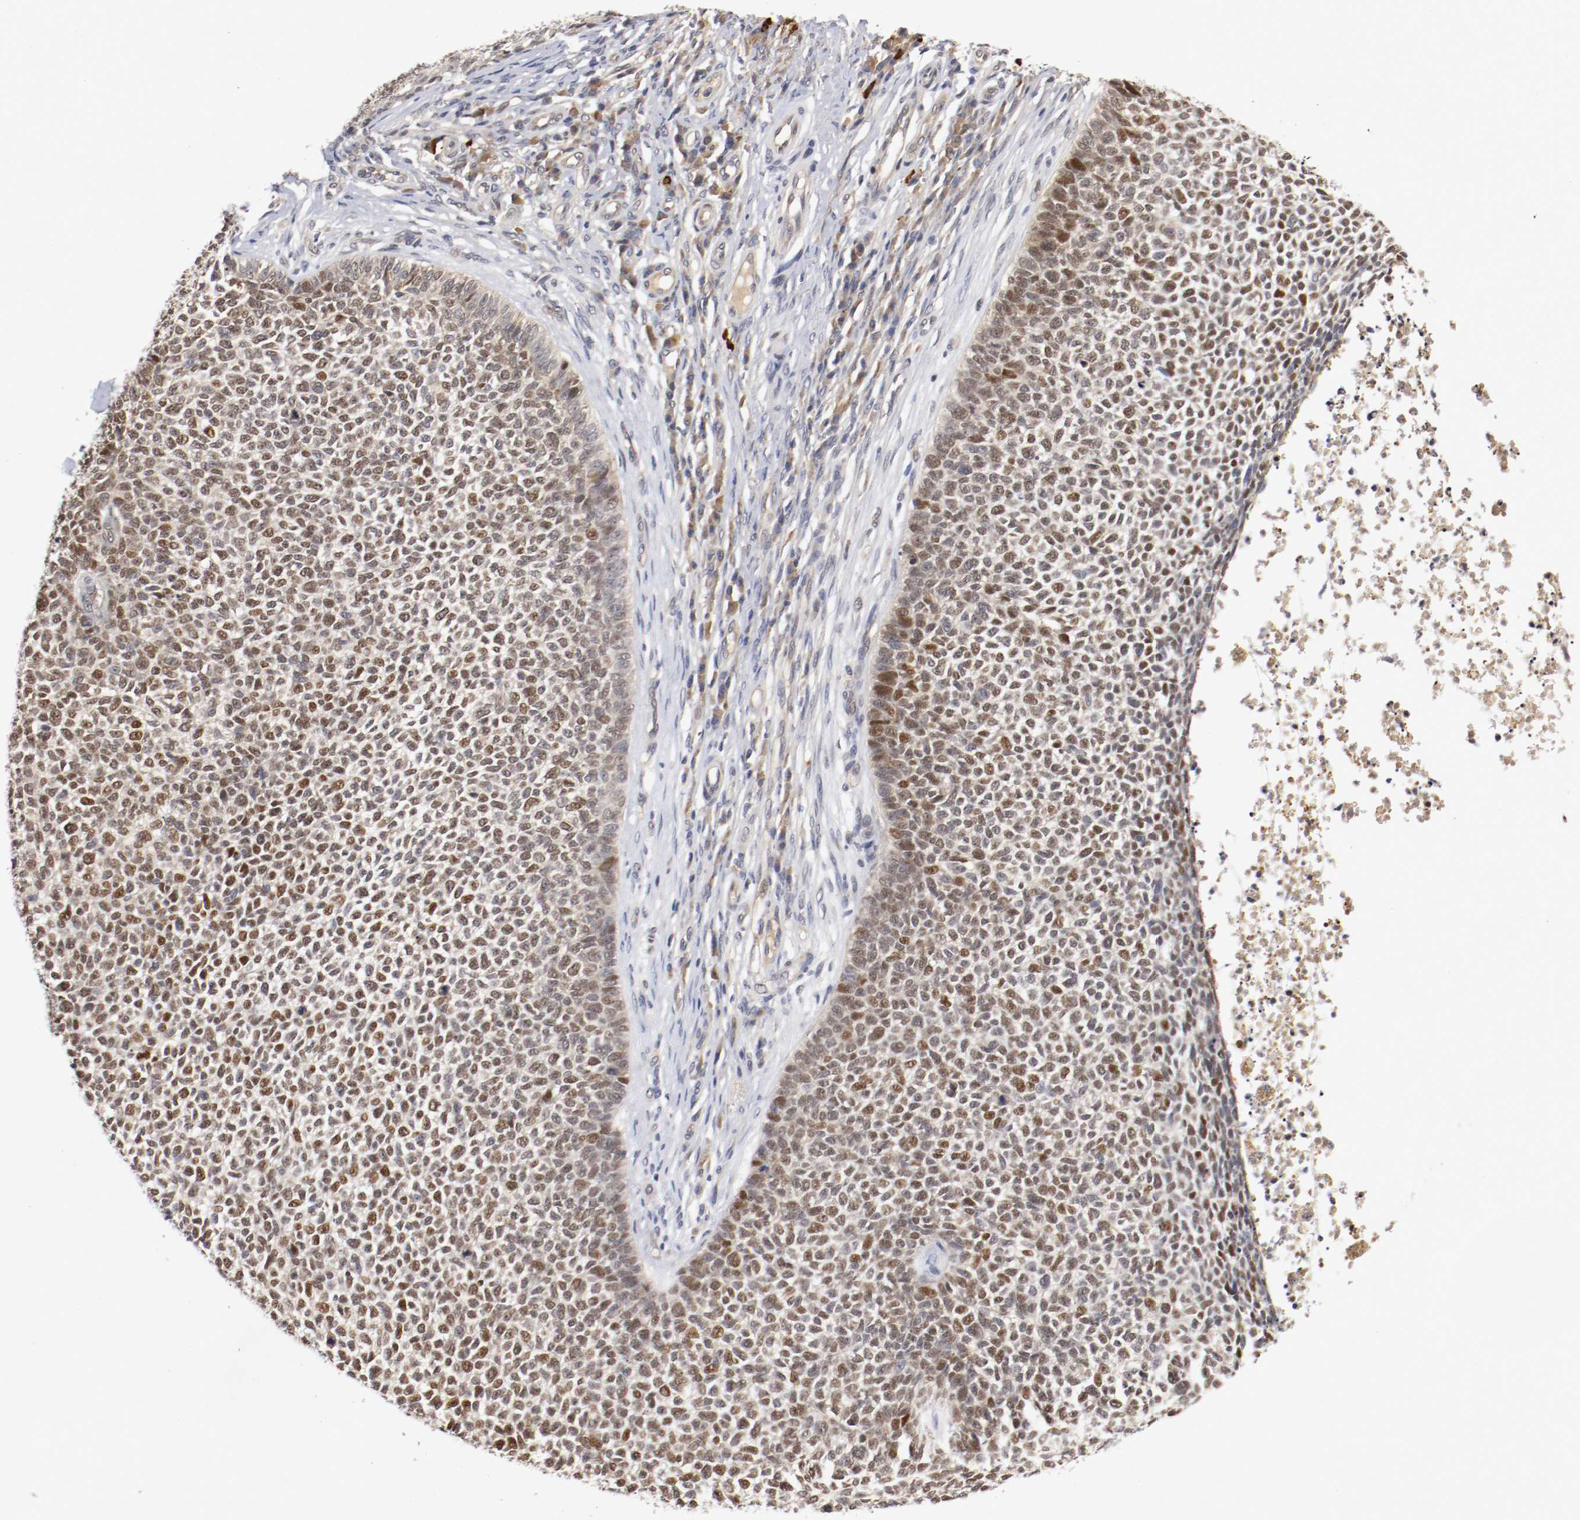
{"staining": {"intensity": "moderate", "quantity": ">75%", "location": "nuclear"}, "tissue": "skin cancer", "cell_type": "Tumor cells", "image_type": "cancer", "snomed": [{"axis": "morphology", "description": "Basal cell carcinoma"}, {"axis": "topography", "description": "Skin"}], "caption": "A brown stain shows moderate nuclear expression of a protein in human basal cell carcinoma (skin) tumor cells.", "gene": "DNMT3B", "patient": {"sex": "female", "age": 84}}